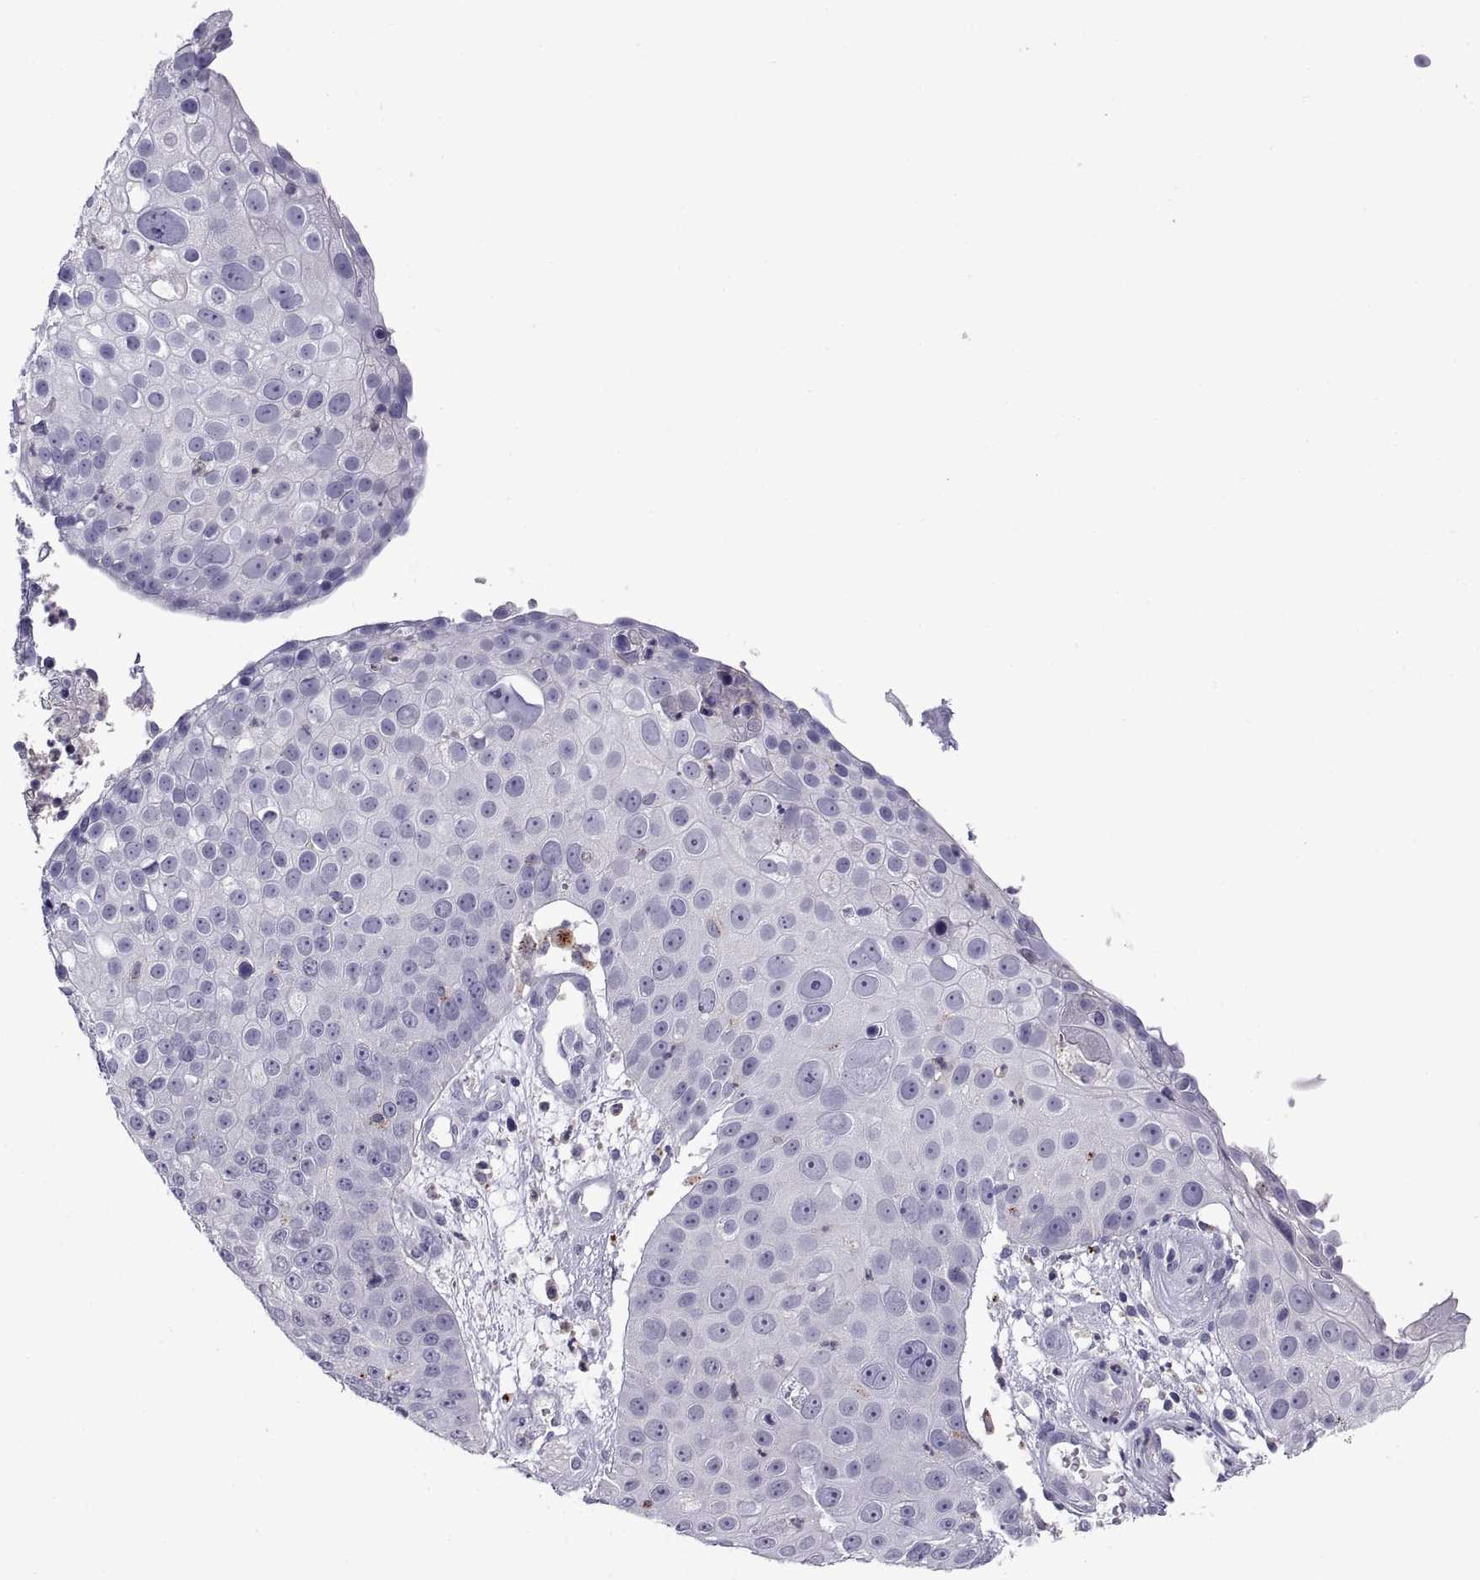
{"staining": {"intensity": "negative", "quantity": "none", "location": "none"}, "tissue": "skin cancer", "cell_type": "Tumor cells", "image_type": "cancer", "snomed": [{"axis": "morphology", "description": "Squamous cell carcinoma, NOS"}, {"axis": "topography", "description": "Skin"}], "caption": "IHC image of human skin cancer (squamous cell carcinoma) stained for a protein (brown), which exhibits no expression in tumor cells.", "gene": "RGS19", "patient": {"sex": "male", "age": 71}}